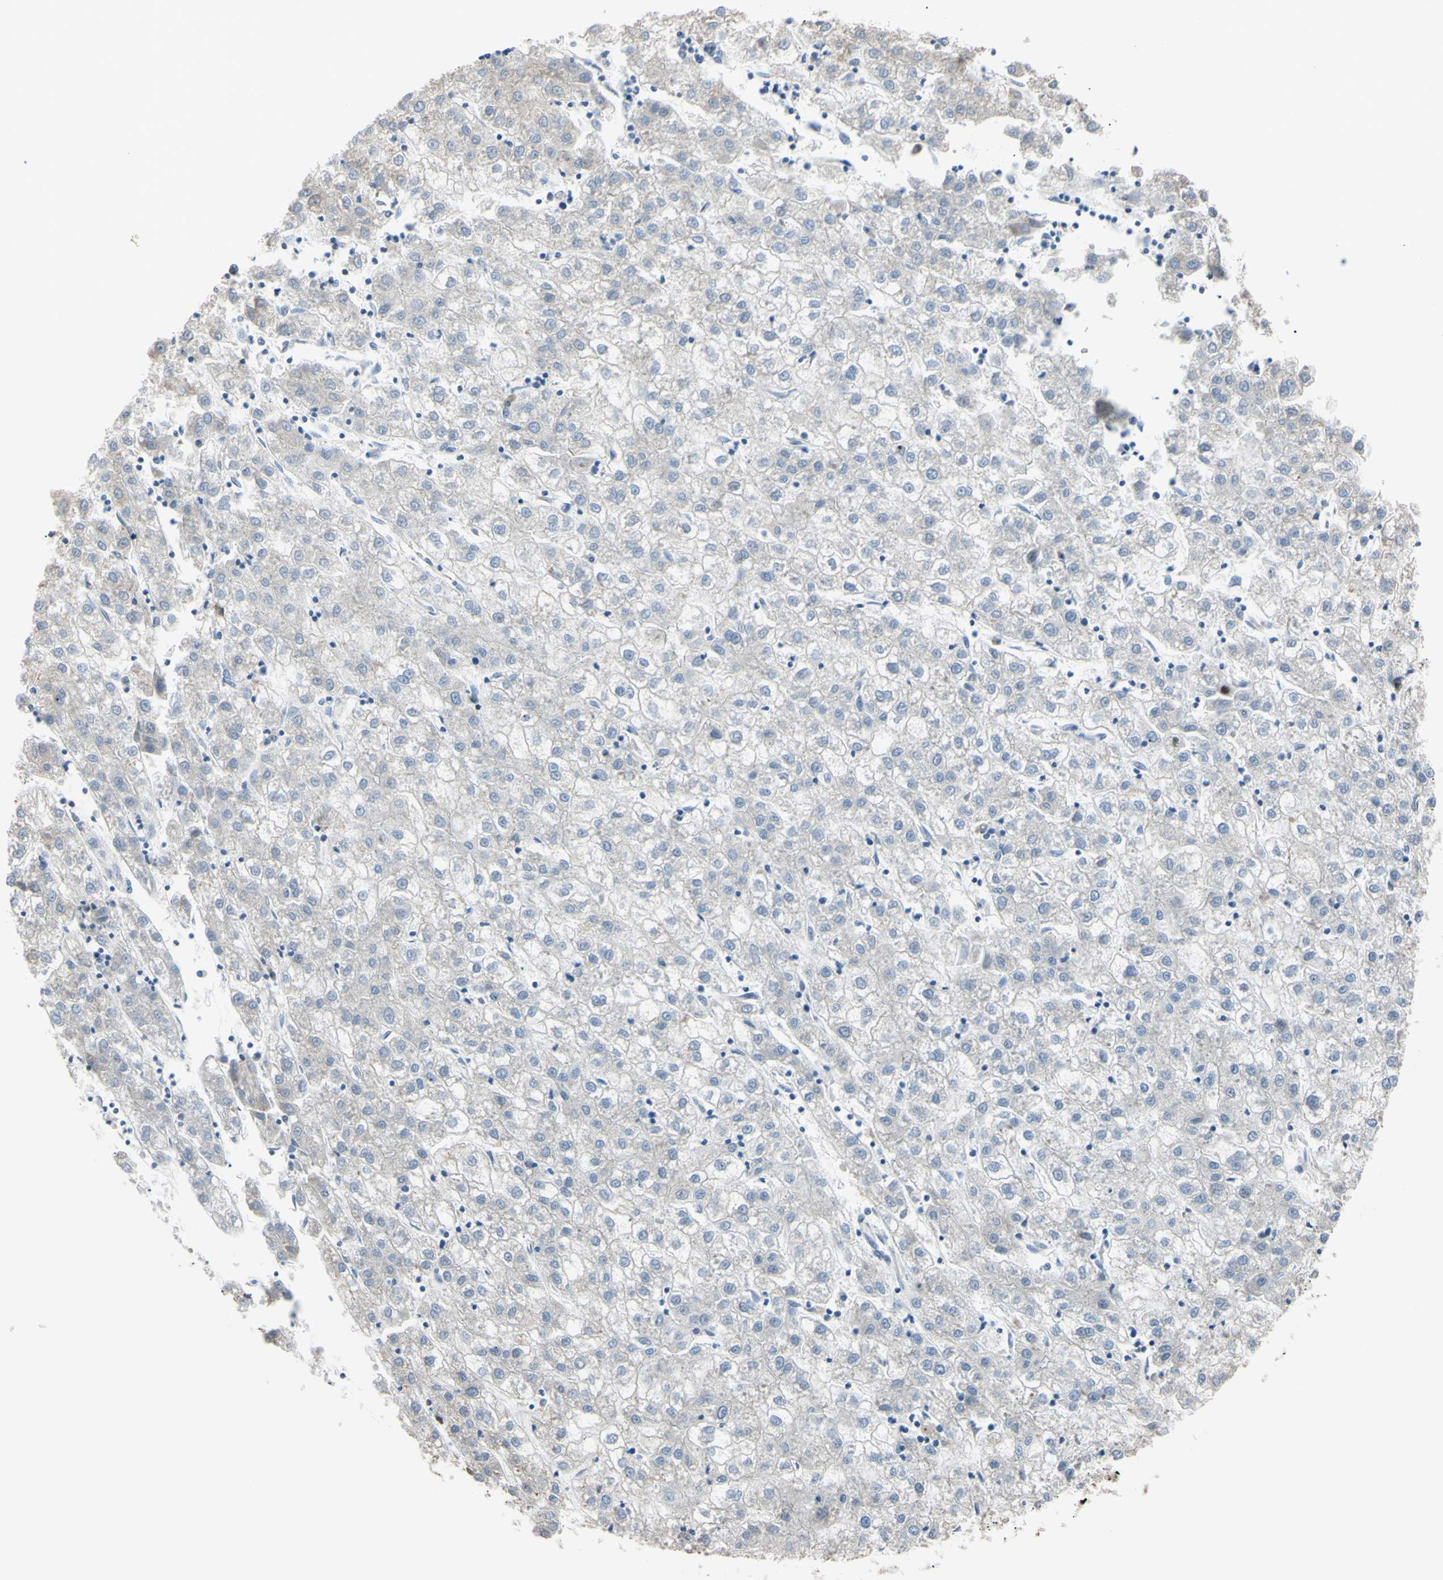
{"staining": {"intensity": "negative", "quantity": "none", "location": "none"}, "tissue": "liver cancer", "cell_type": "Tumor cells", "image_type": "cancer", "snomed": [{"axis": "morphology", "description": "Carcinoma, Hepatocellular, NOS"}, {"axis": "topography", "description": "Liver"}], "caption": "A micrograph of liver hepatocellular carcinoma stained for a protein displays no brown staining in tumor cells. The staining was performed using DAB to visualize the protein expression in brown, while the nuclei were stained in blue with hematoxylin (Magnification: 20x).", "gene": "BMF", "patient": {"sex": "male", "age": 72}}